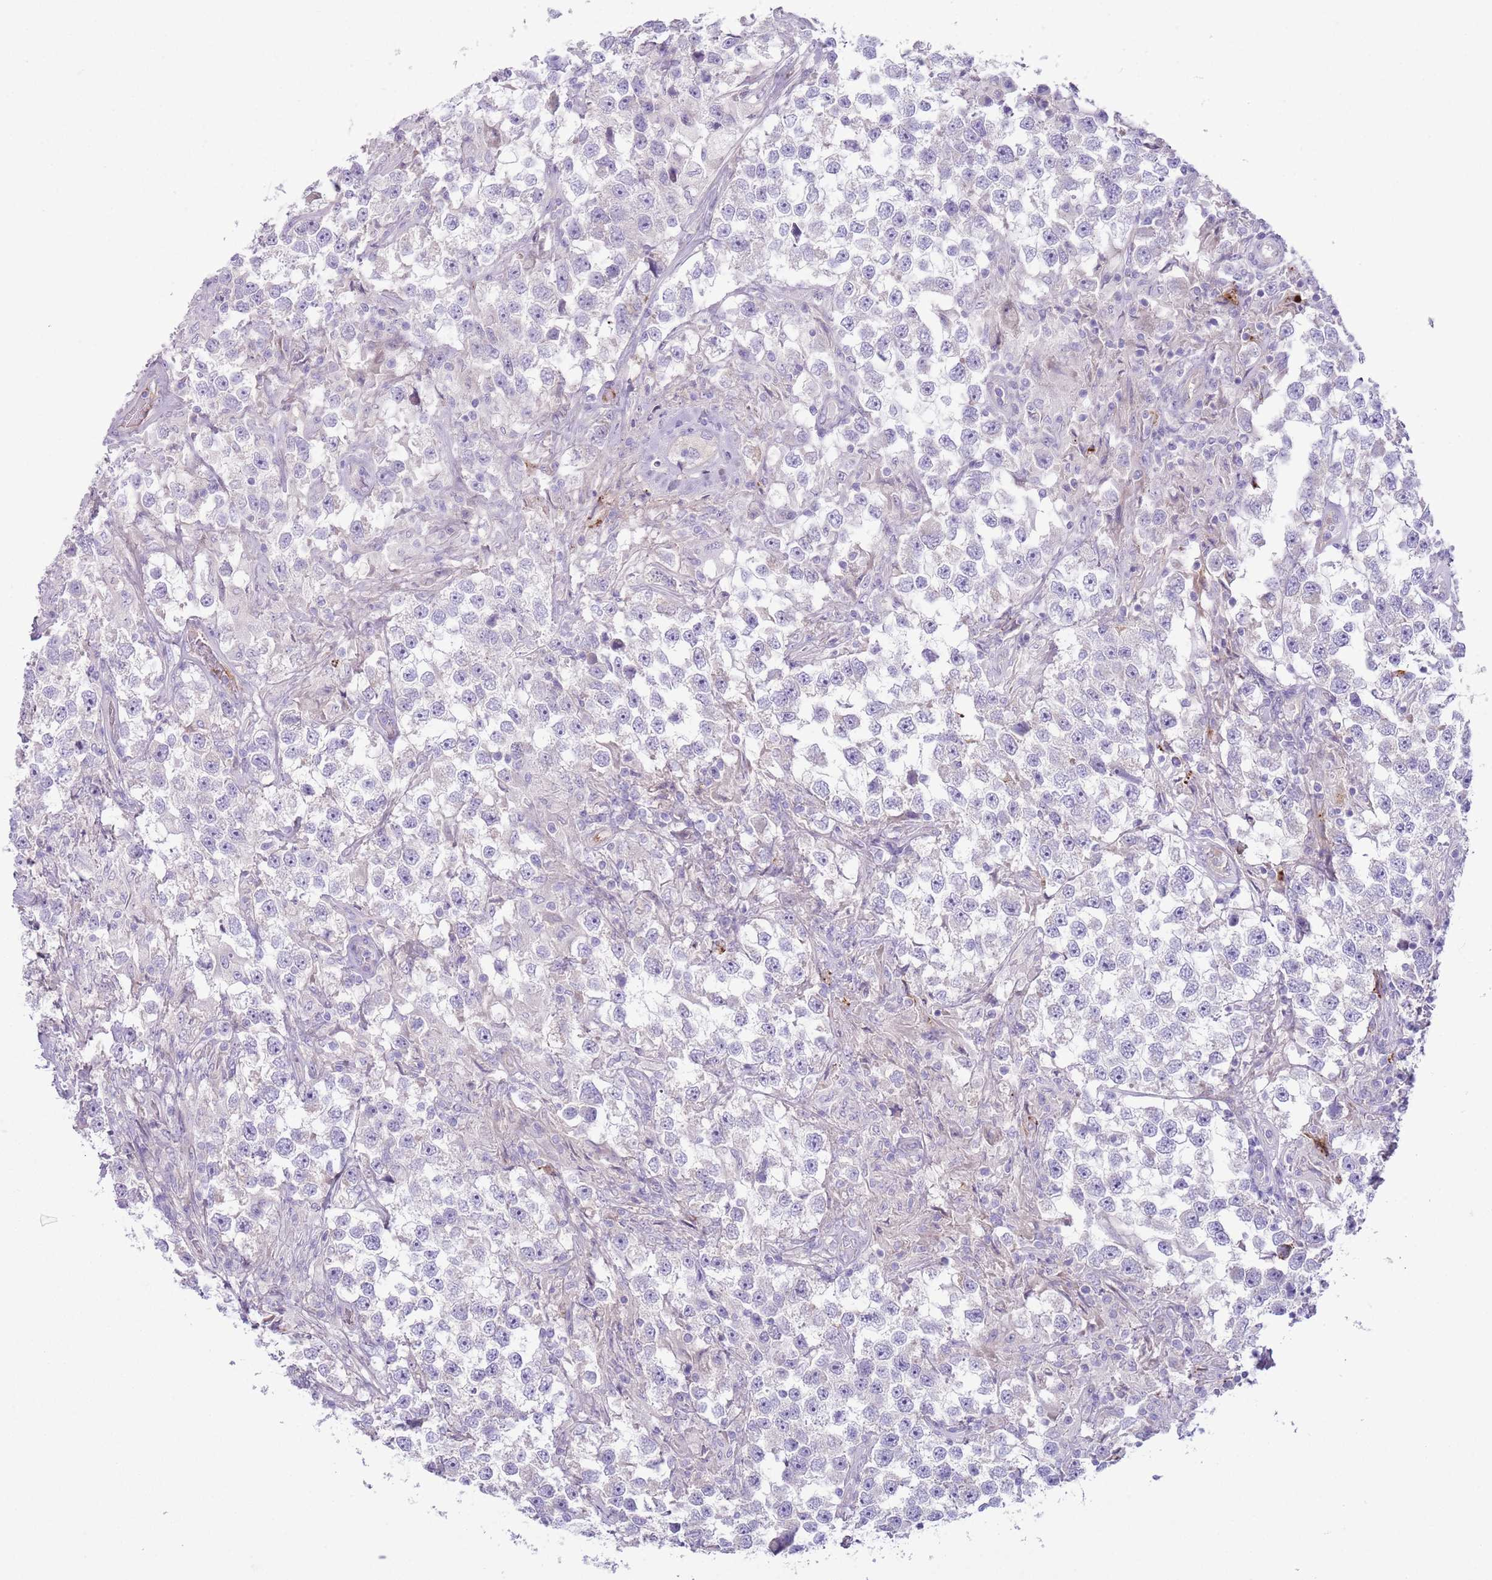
{"staining": {"intensity": "negative", "quantity": "none", "location": "none"}, "tissue": "testis cancer", "cell_type": "Tumor cells", "image_type": "cancer", "snomed": [{"axis": "morphology", "description": "Seminoma, NOS"}, {"axis": "topography", "description": "Testis"}], "caption": "This is a histopathology image of immunohistochemistry staining of testis seminoma, which shows no staining in tumor cells. The staining was performed using DAB (3,3'-diaminobenzidine) to visualize the protein expression in brown, while the nuclei were stained in blue with hematoxylin (Magnification: 20x).", "gene": "CFH", "patient": {"sex": "male", "age": 46}}